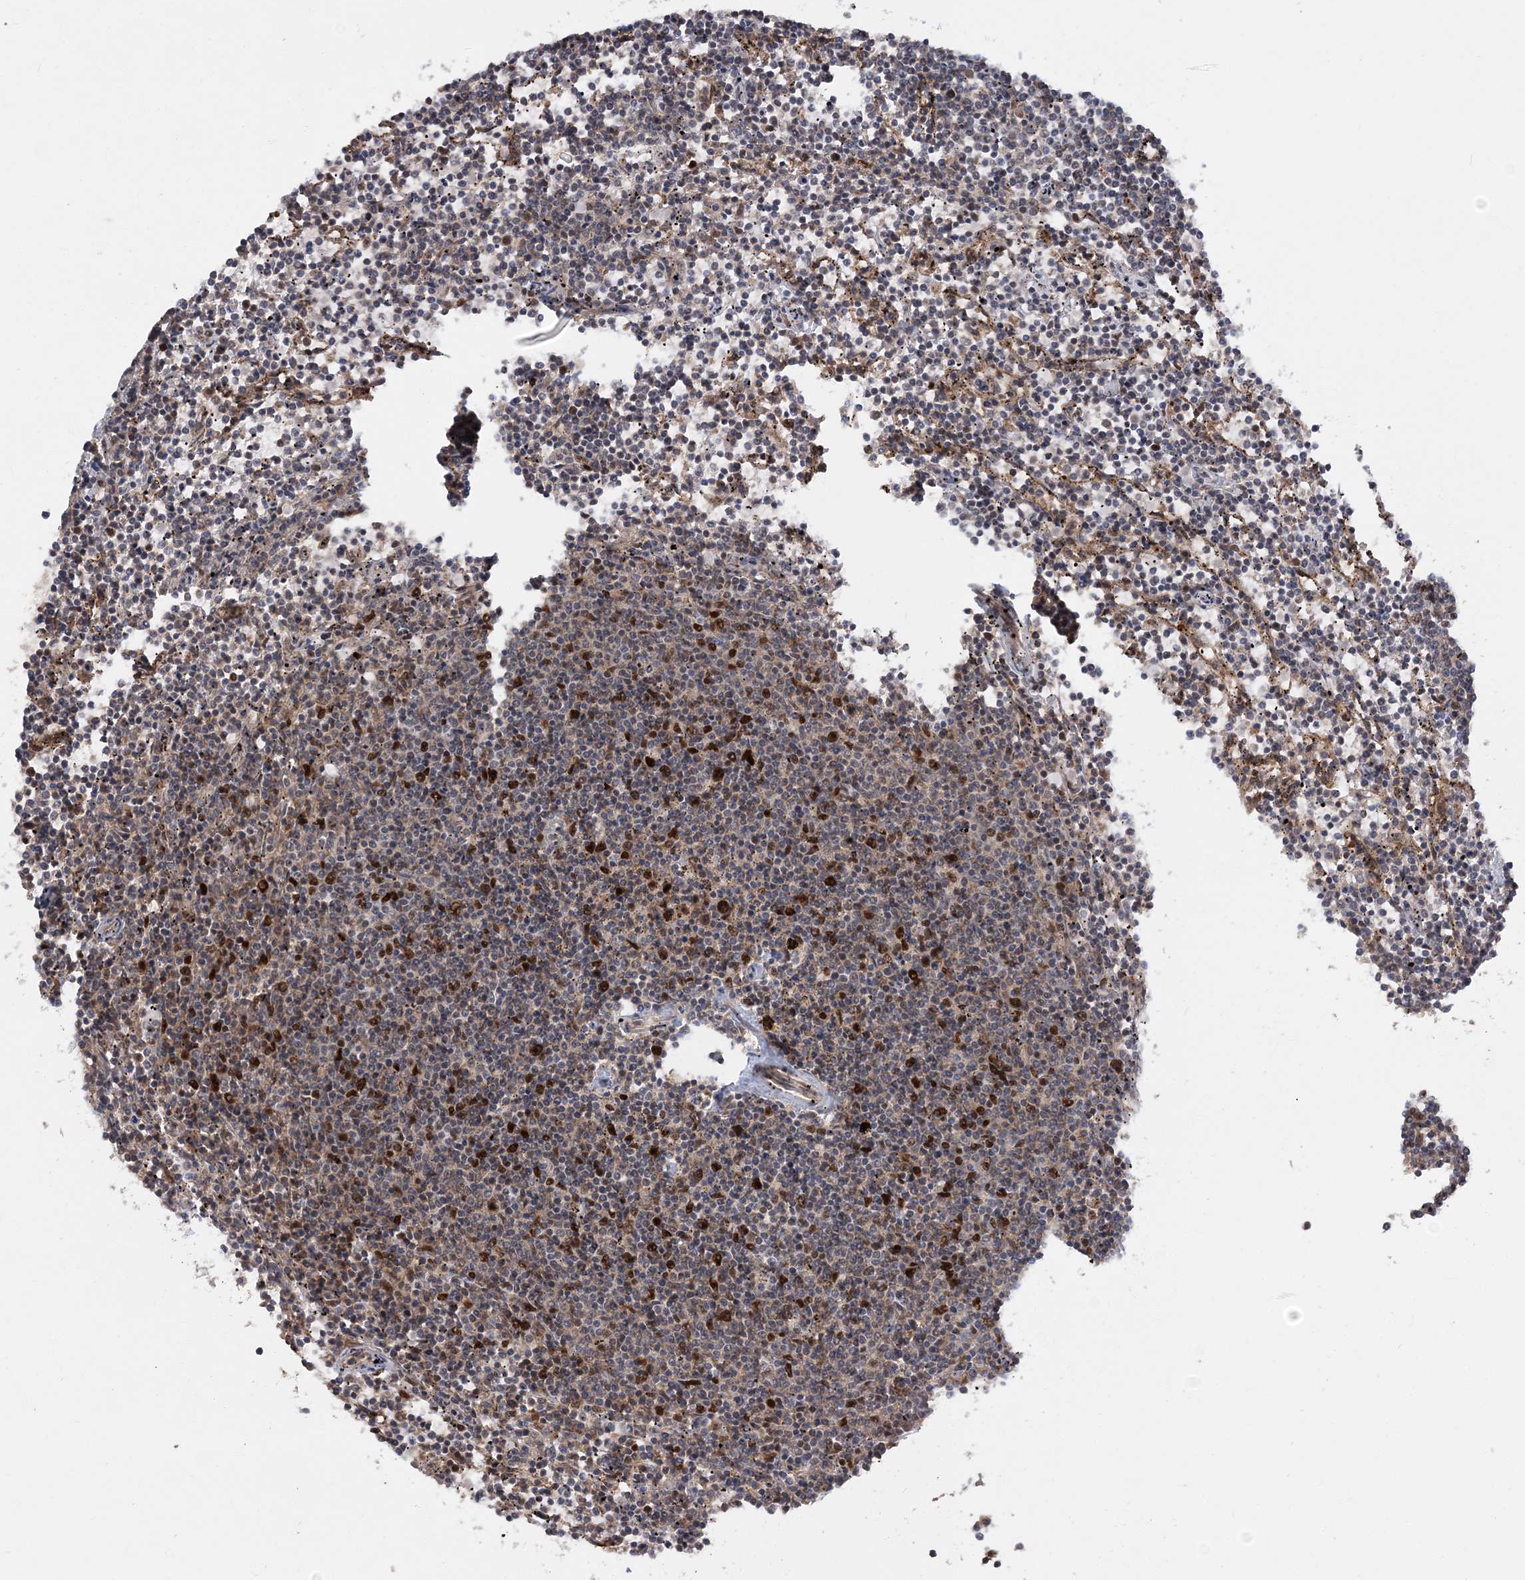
{"staining": {"intensity": "negative", "quantity": "none", "location": "none"}, "tissue": "lymphoma", "cell_type": "Tumor cells", "image_type": "cancer", "snomed": [{"axis": "morphology", "description": "Malignant lymphoma, non-Hodgkin's type, Low grade"}, {"axis": "topography", "description": "Spleen"}], "caption": "An immunohistochemistry photomicrograph of malignant lymphoma, non-Hodgkin's type (low-grade) is shown. There is no staining in tumor cells of malignant lymphoma, non-Hodgkin's type (low-grade).", "gene": "KIF4A", "patient": {"sex": "female", "age": 50}}